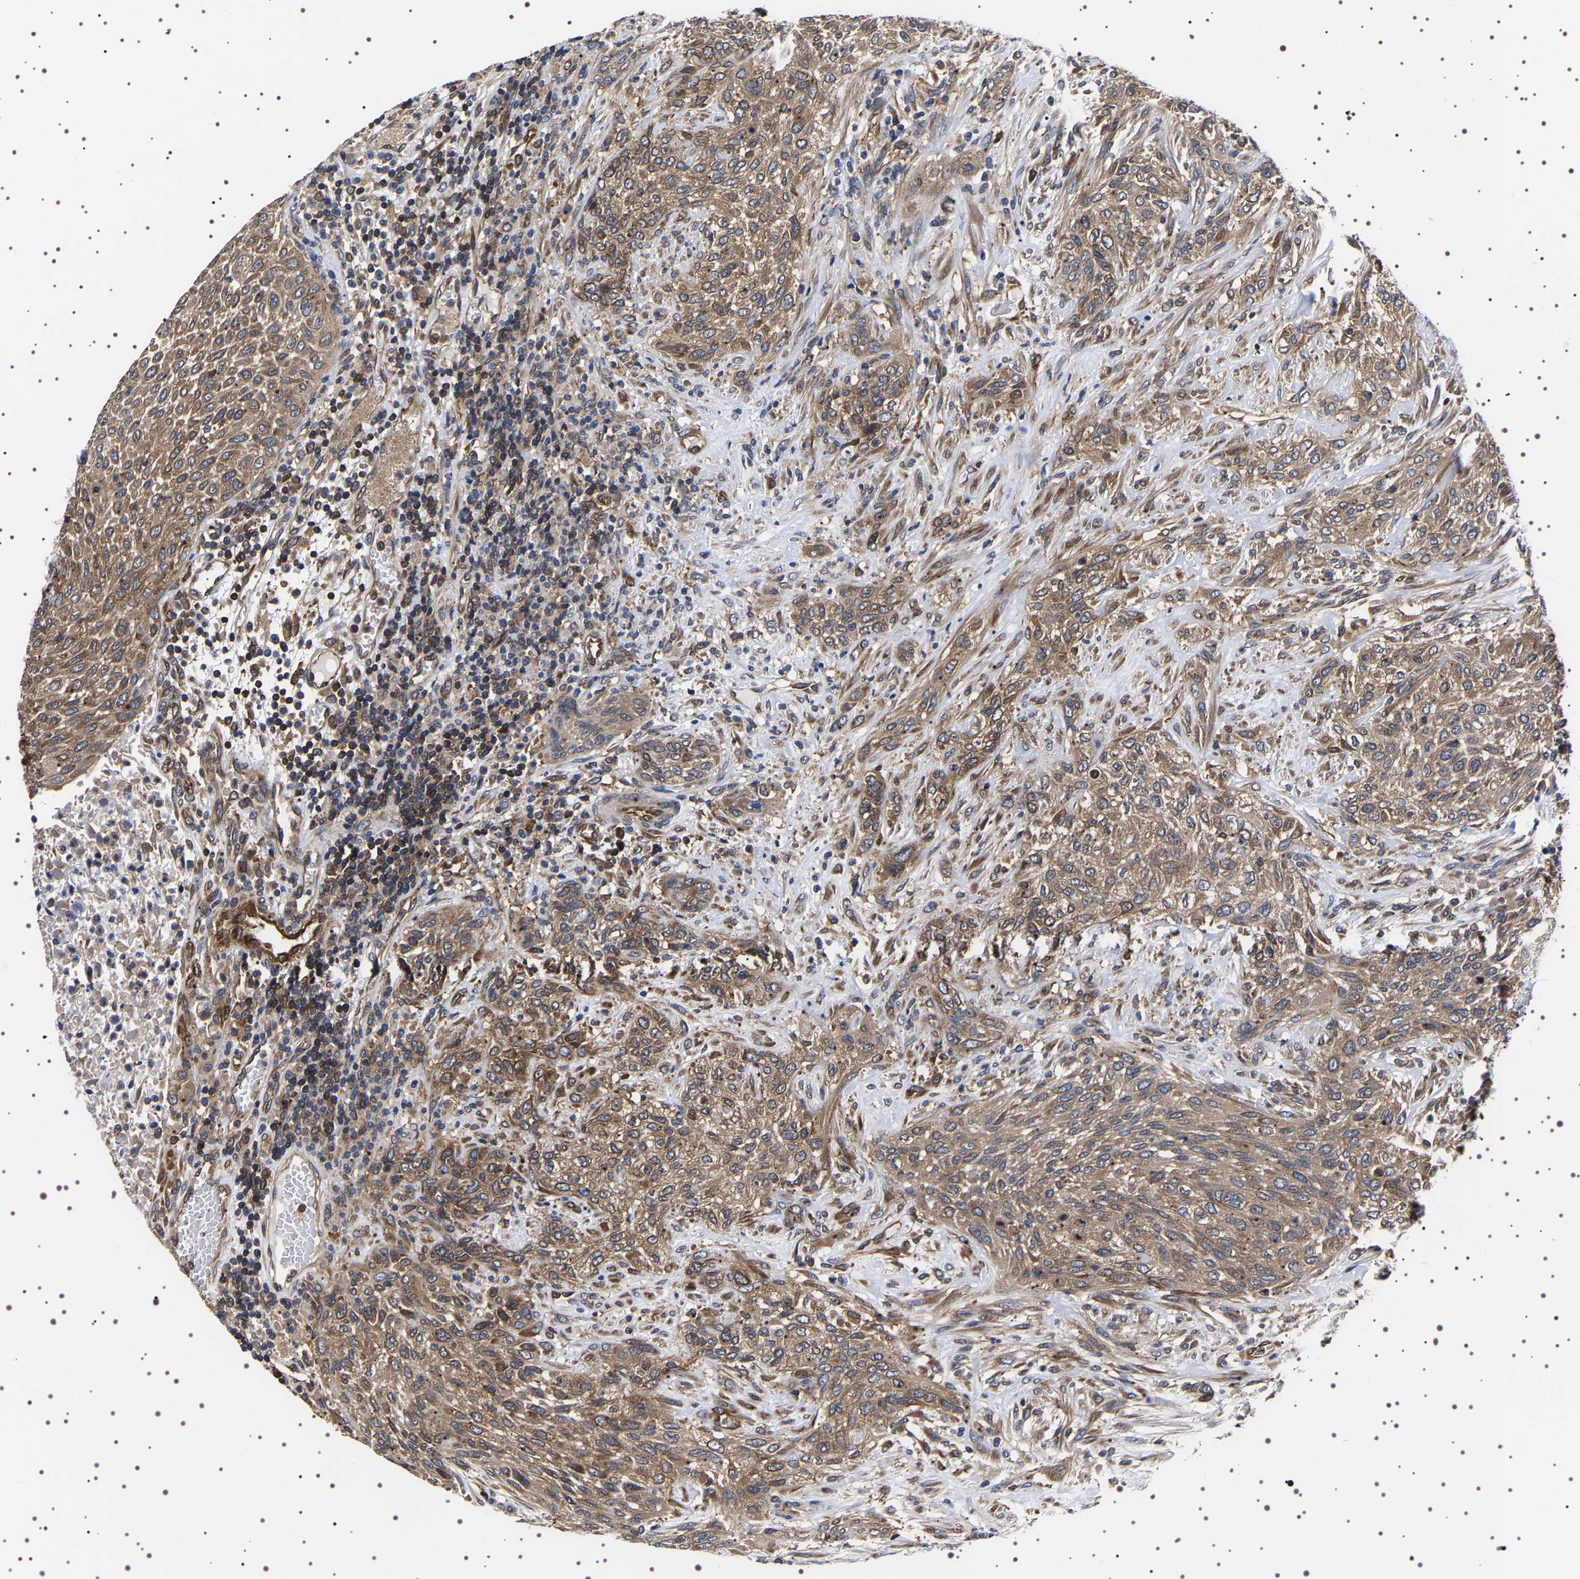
{"staining": {"intensity": "moderate", "quantity": ">75%", "location": "cytoplasmic/membranous"}, "tissue": "urothelial cancer", "cell_type": "Tumor cells", "image_type": "cancer", "snomed": [{"axis": "morphology", "description": "Urothelial carcinoma, Low grade"}, {"axis": "morphology", "description": "Urothelial carcinoma, High grade"}, {"axis": "topography", "description": "Urinary bladder"}], "caption": "A histopathology image of human low-grade urothelial carcinoma stained for a protein reveals moderate cytoplasmic/membranous brown staining in tumor cells.", "gene": "DARS1", "patient": {"sex": "male", "age": 35}}